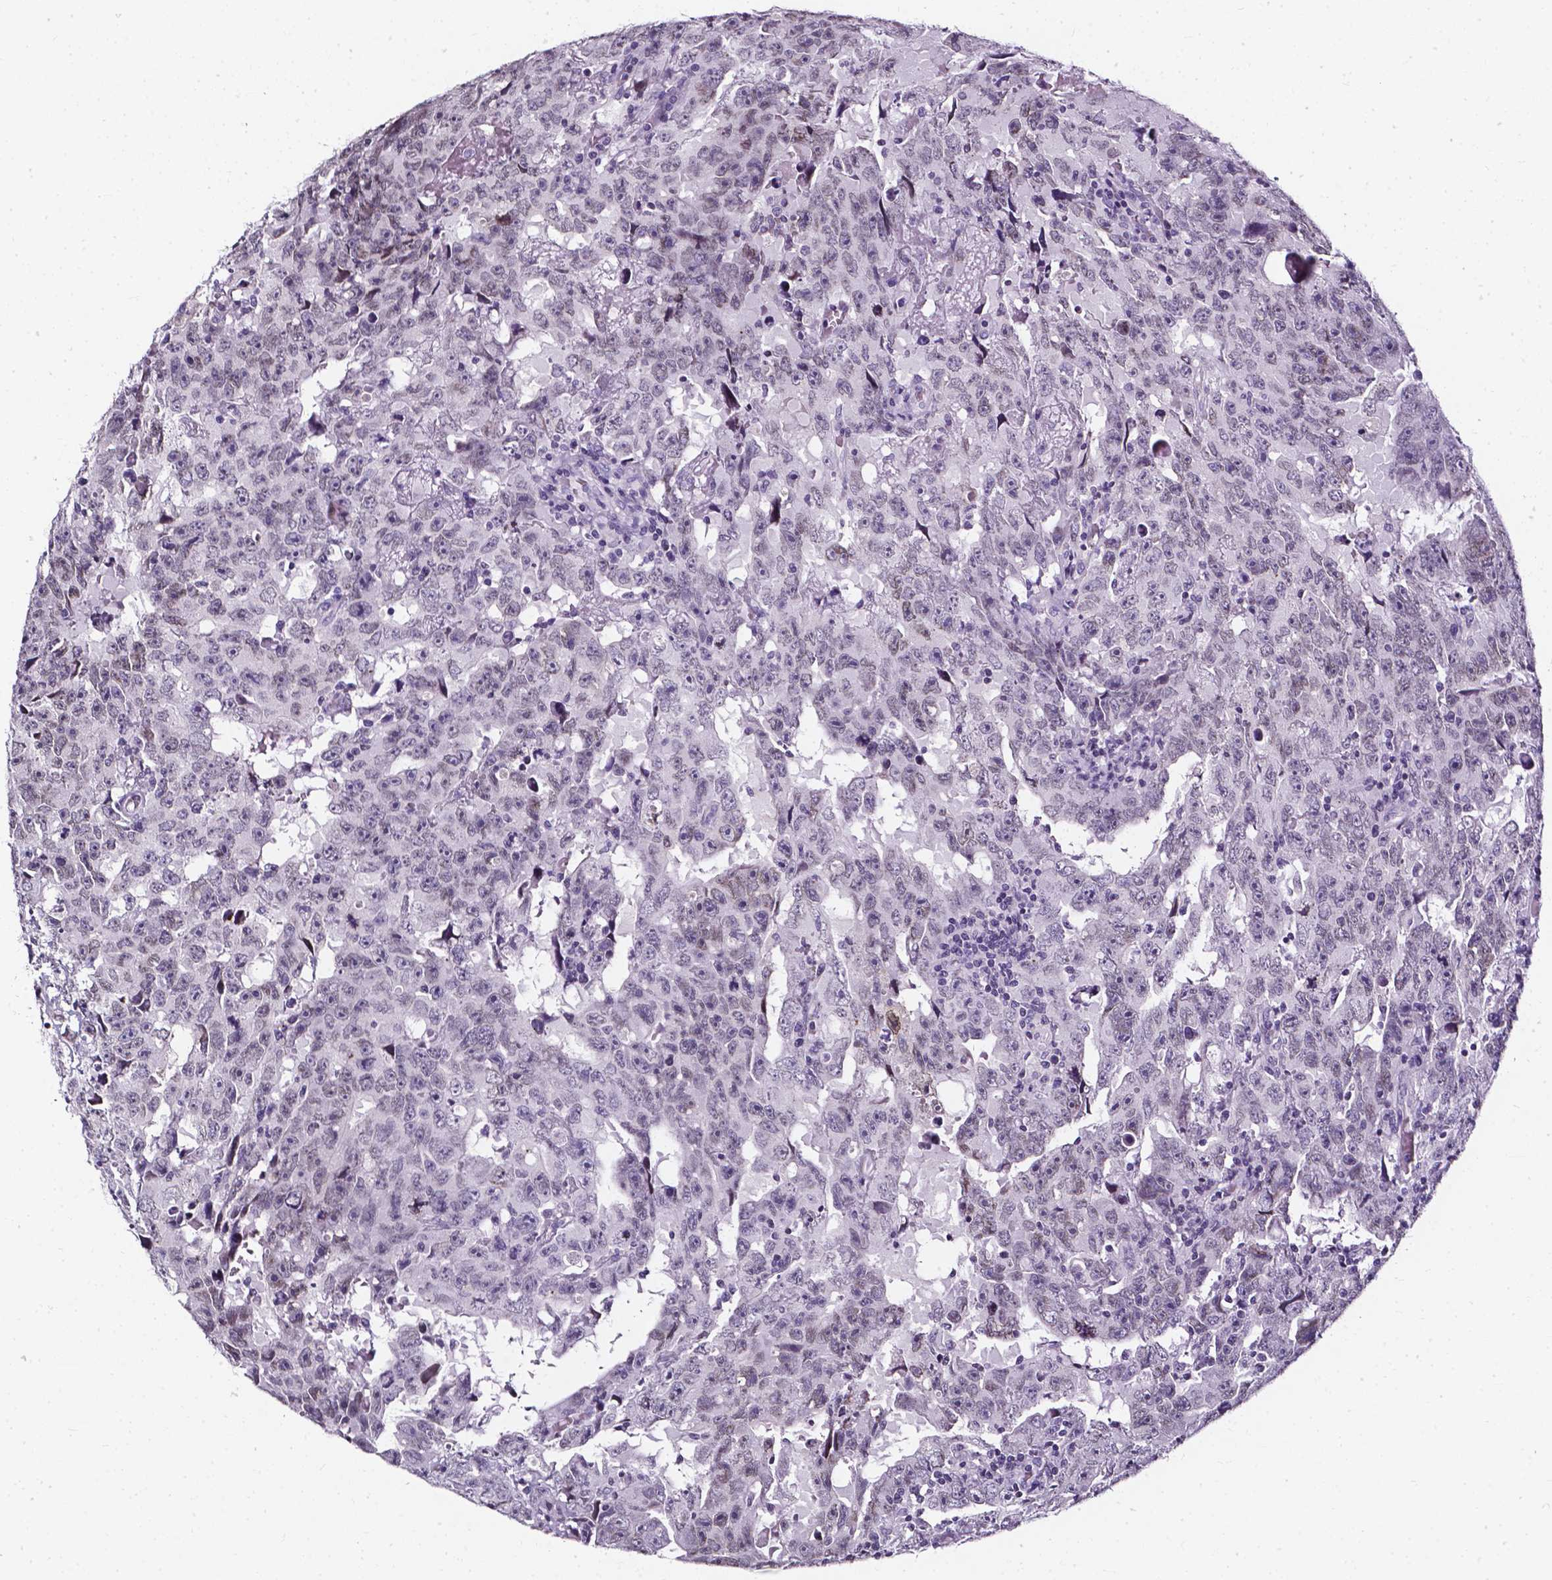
{"staining": {"intensity": "negative", "quantity": "none", "location": "none"}, "tissue": "testis cancer", "cell_type": "Tumor cells", "image_type": "cancer", "snomed": [{"axis": "morphology", "description": "Carcinoma, Embryonal, NOS"}, {"axis": "topography", "description": "Testis"}], "caption": "An IHC histopathology image of testis embryonal carcinoma is shown. There is no staining in tumor cells of testis embryonal carcinoma.", "gene": "AKR1B10", "patient": {"sex": "male", "age": 24}}